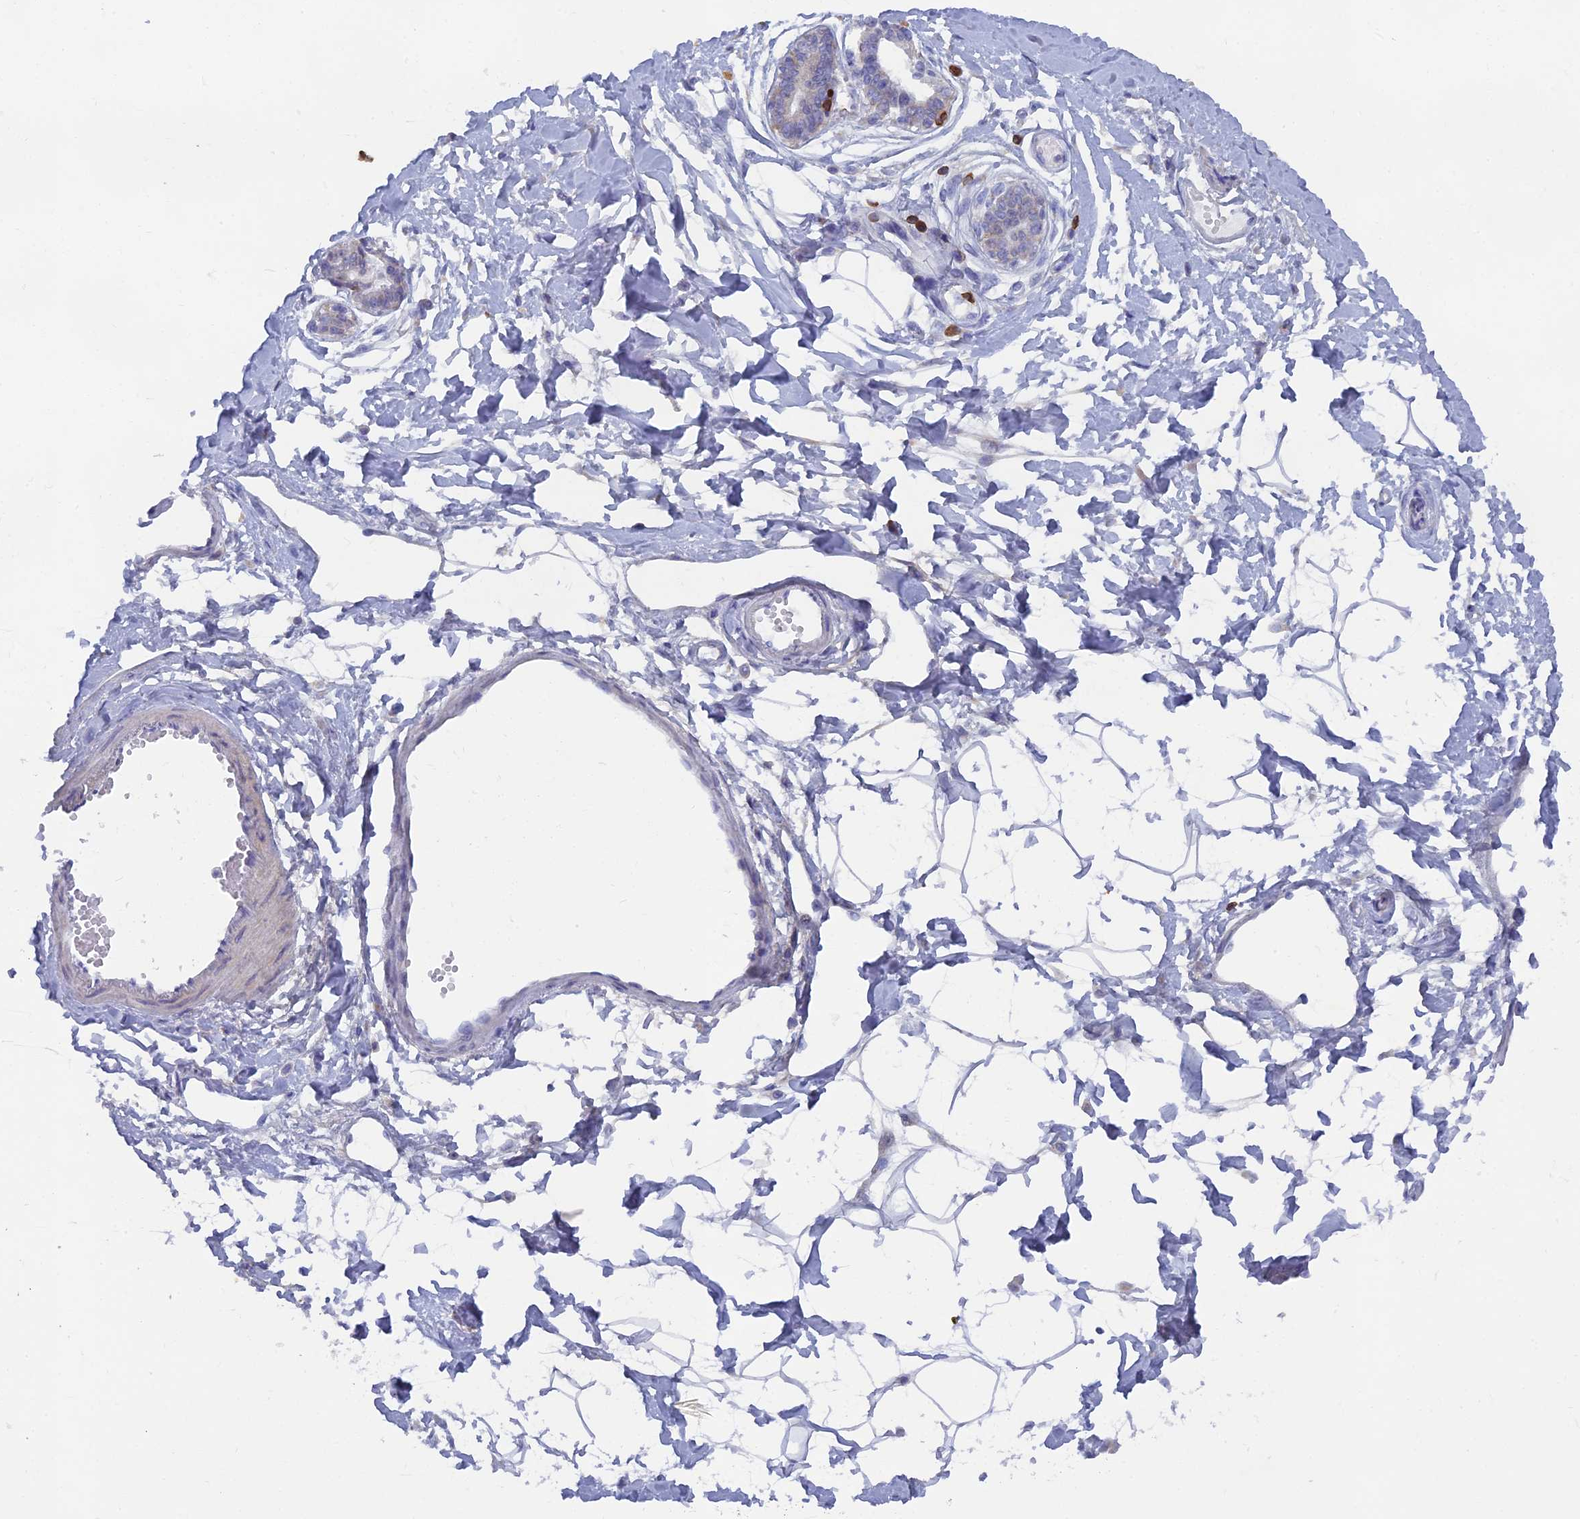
{"staining": {"intensity": "negative", "quantity": "none", "location": "none"}, "tissue": "breast", "cell_type": "Adipocytes", "image_type": "normal", "snomed": [{"axis": "morphology", "description": "Normal tissue, NOS"}, {"axis": "topography", "description": "Breast"}], "caption": "The image displays no significant expression in adipocytes of breast.", "gene": "ABI3BP", "patient": {"sex": "female", "age": 45}}